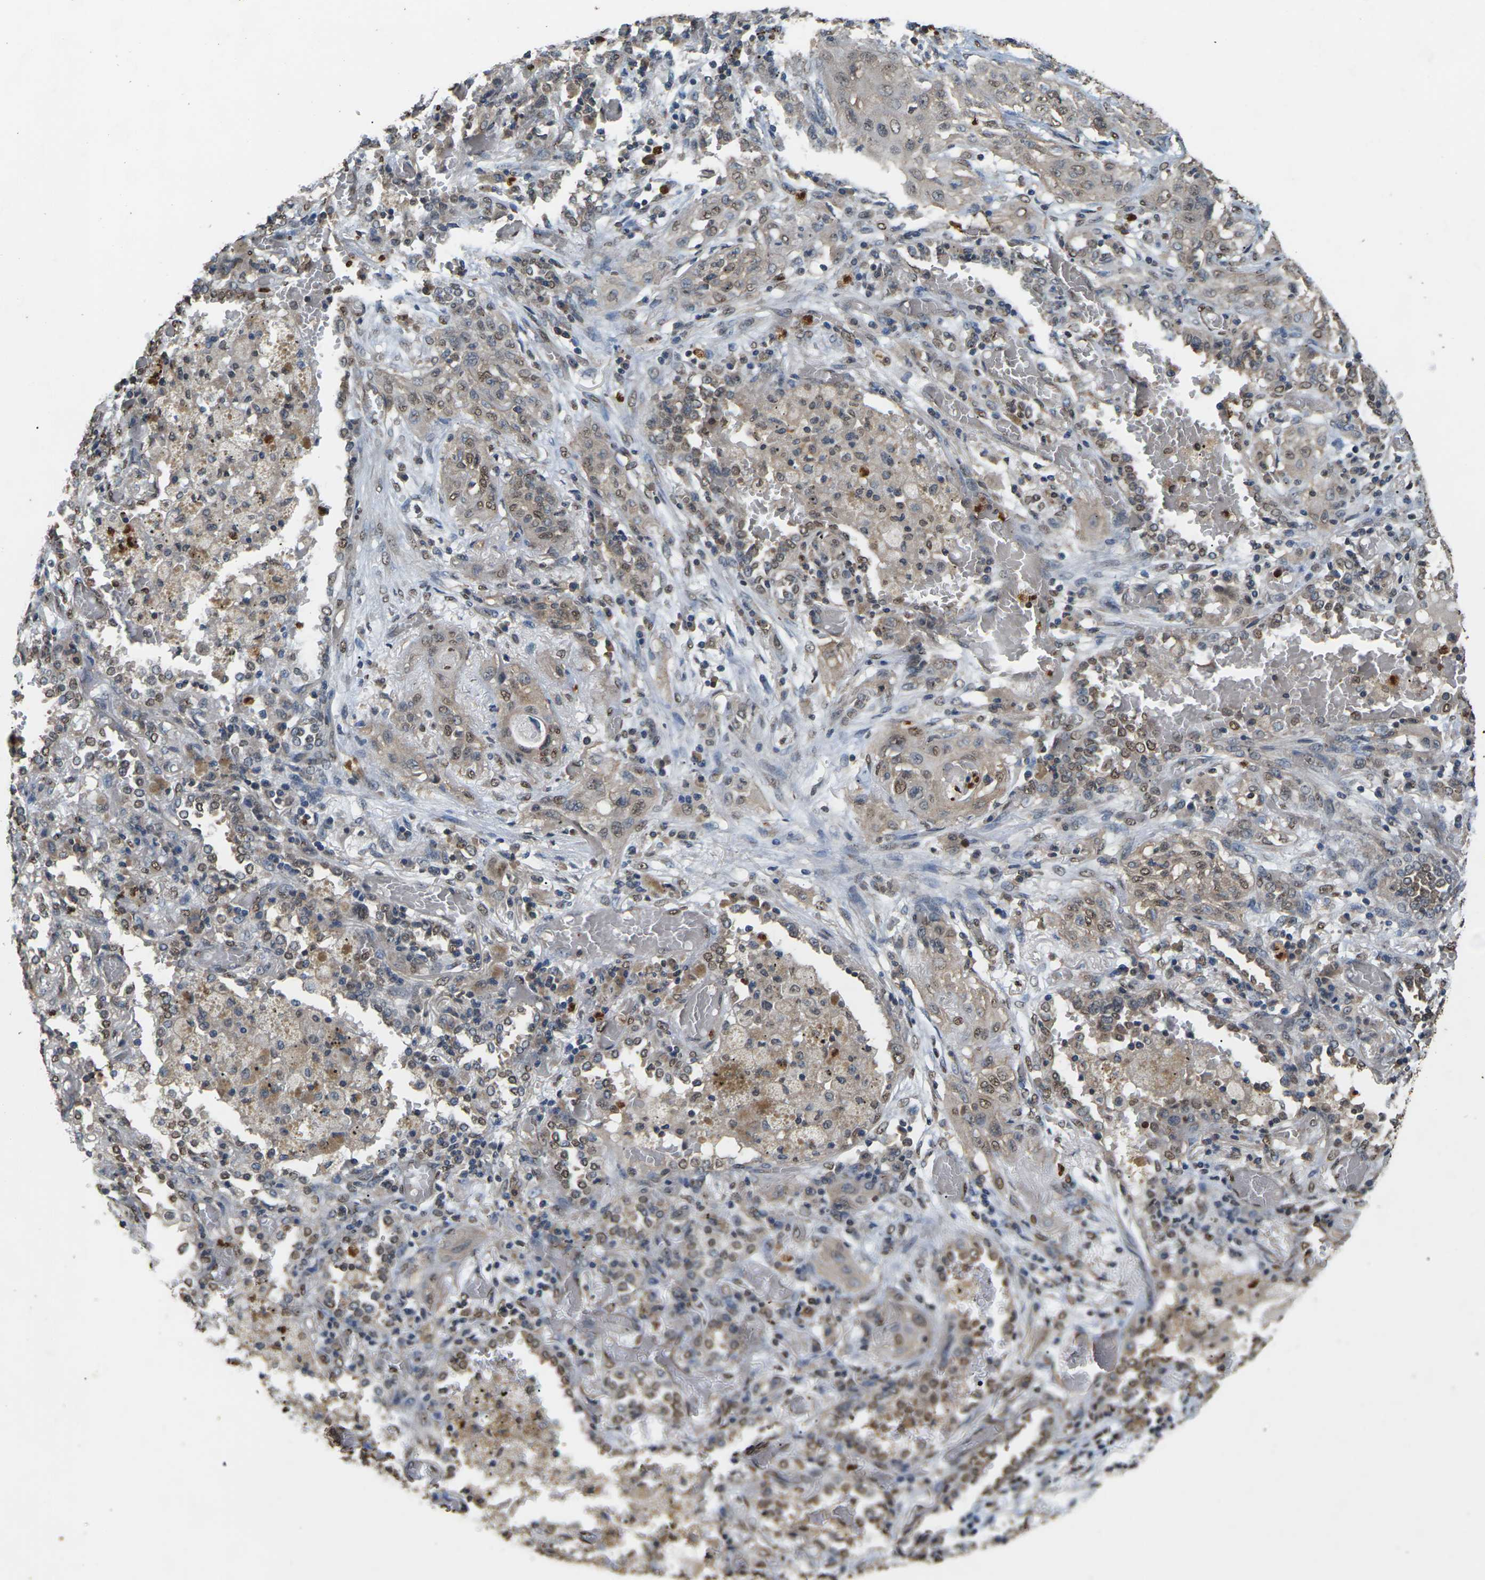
{"staining": {"intensity": "moderate", "quantity": "25%-75%", "location": "cytoplasmic/membranous,nuclear"}, "tissue": "lung cancer", "cell_type": "Tumor cells", "image_type": "cancer", "snomed": [{"axis": "morphology", "description": "Squamous cell carcinoma, NOS"}, {"axis": "topography", "description": "Lung"}], "caption": "Tumor cells display medium levels of moderate cytoplasmic/membranous and nuclear positivity in about 25%-75% of cells in human lung cancer (squamous cell carcinoma).", "gene": "EMSY", "patient": {"sex": "female", "age": 47}}